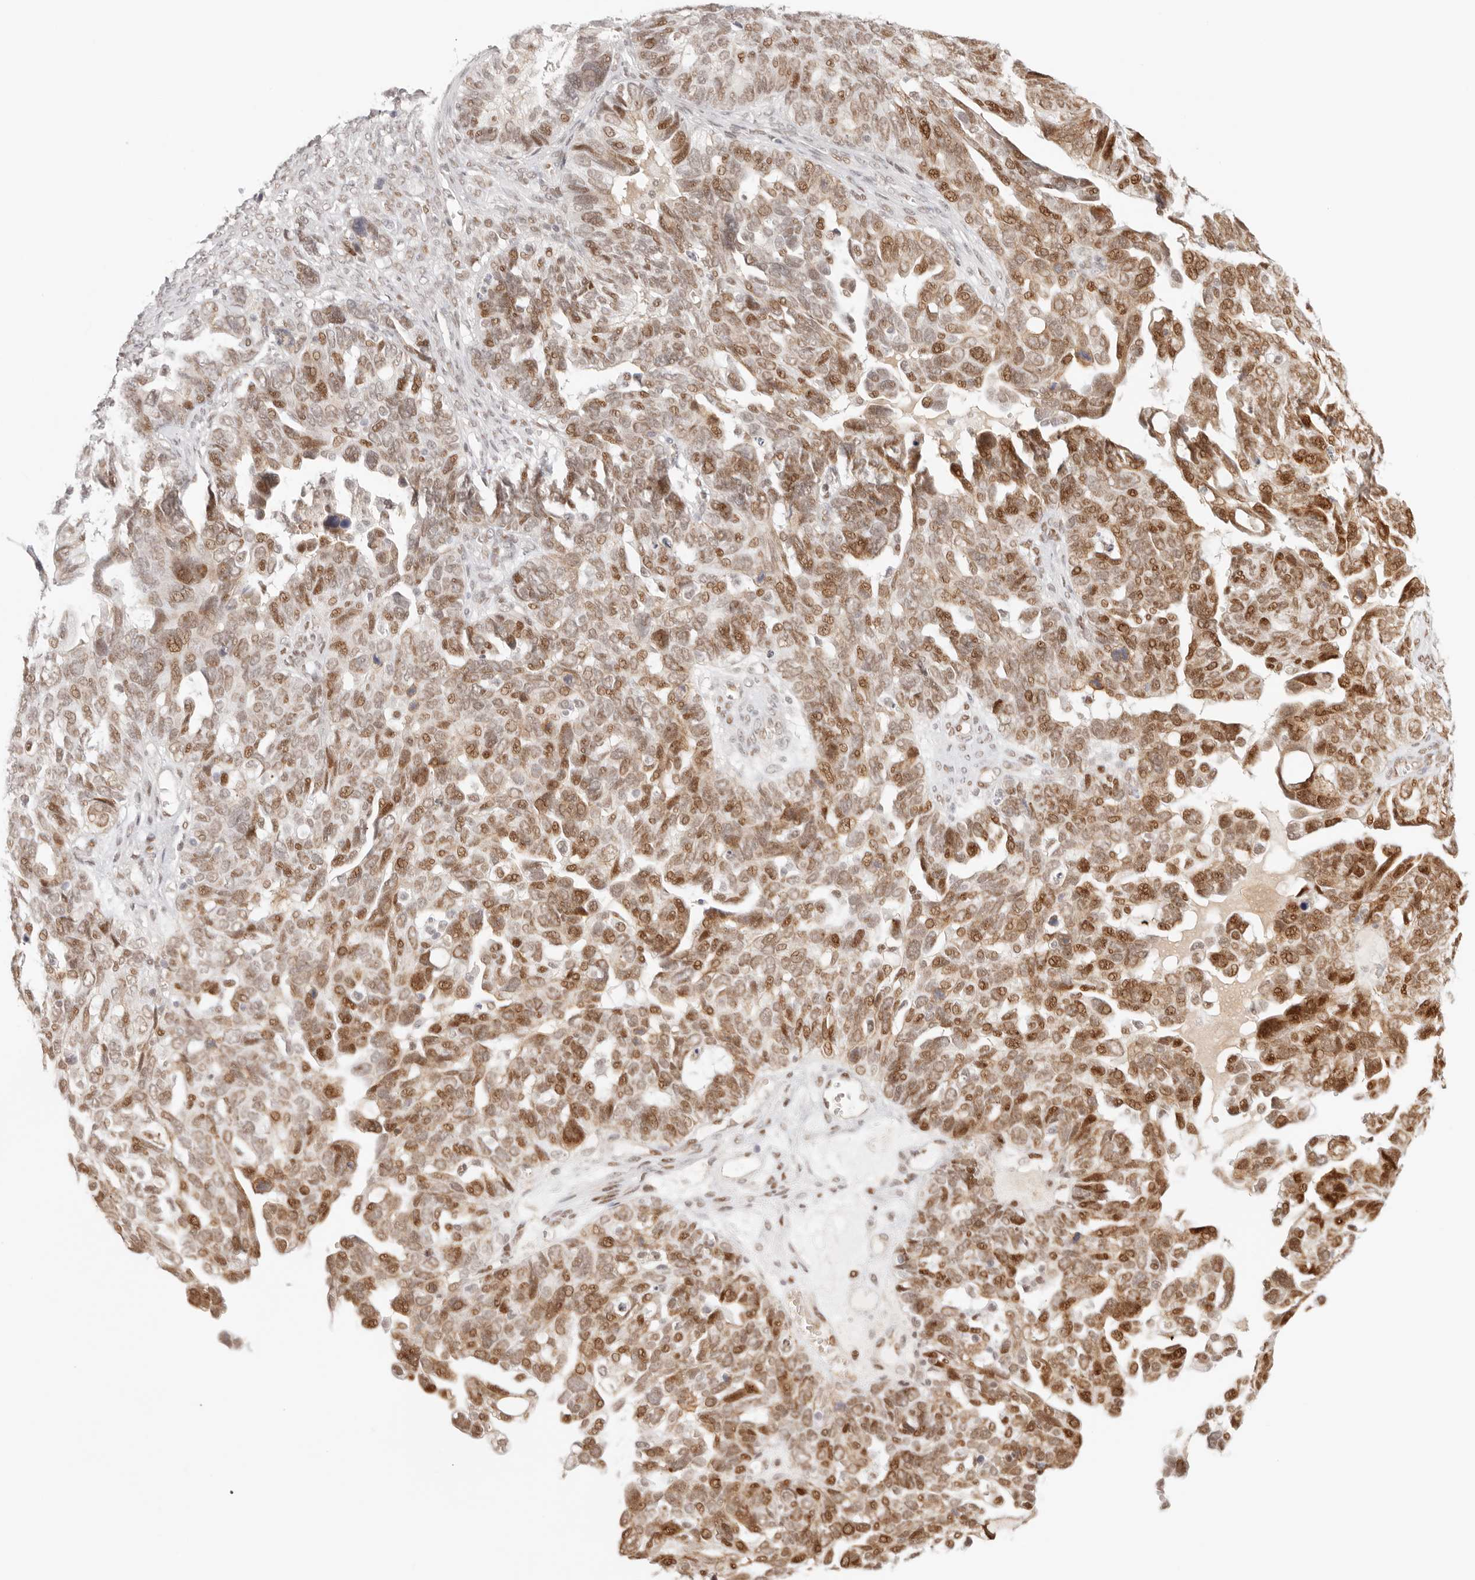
{"staining": {"intensity": "moderate", "quantity": ">75%", "location": "nuclear"}, "tissue": "ovarian cancer", "cell_type": "Tumor cells", "image_type": "cancer", "snomed": [{"axis": "morphology", "description": "Cystadenocarcinoma, serous, NOS"}, {"axis": "topography", "description": "Ovary"}], "caption": "Immunohistochemistry (DAB) staining of ovarian serous cystadenocarcinoma reveals moderate nuclear protein expression in approximately >75% of tumor cells. (Stains: DAB (3,3'-diaminobenzidine) in brown, nuclei in blue, Microscopy: brightfield microscopy at high magnification).", "gene": "HOXC5", "patient": {"sex": "female", "age": 79}}